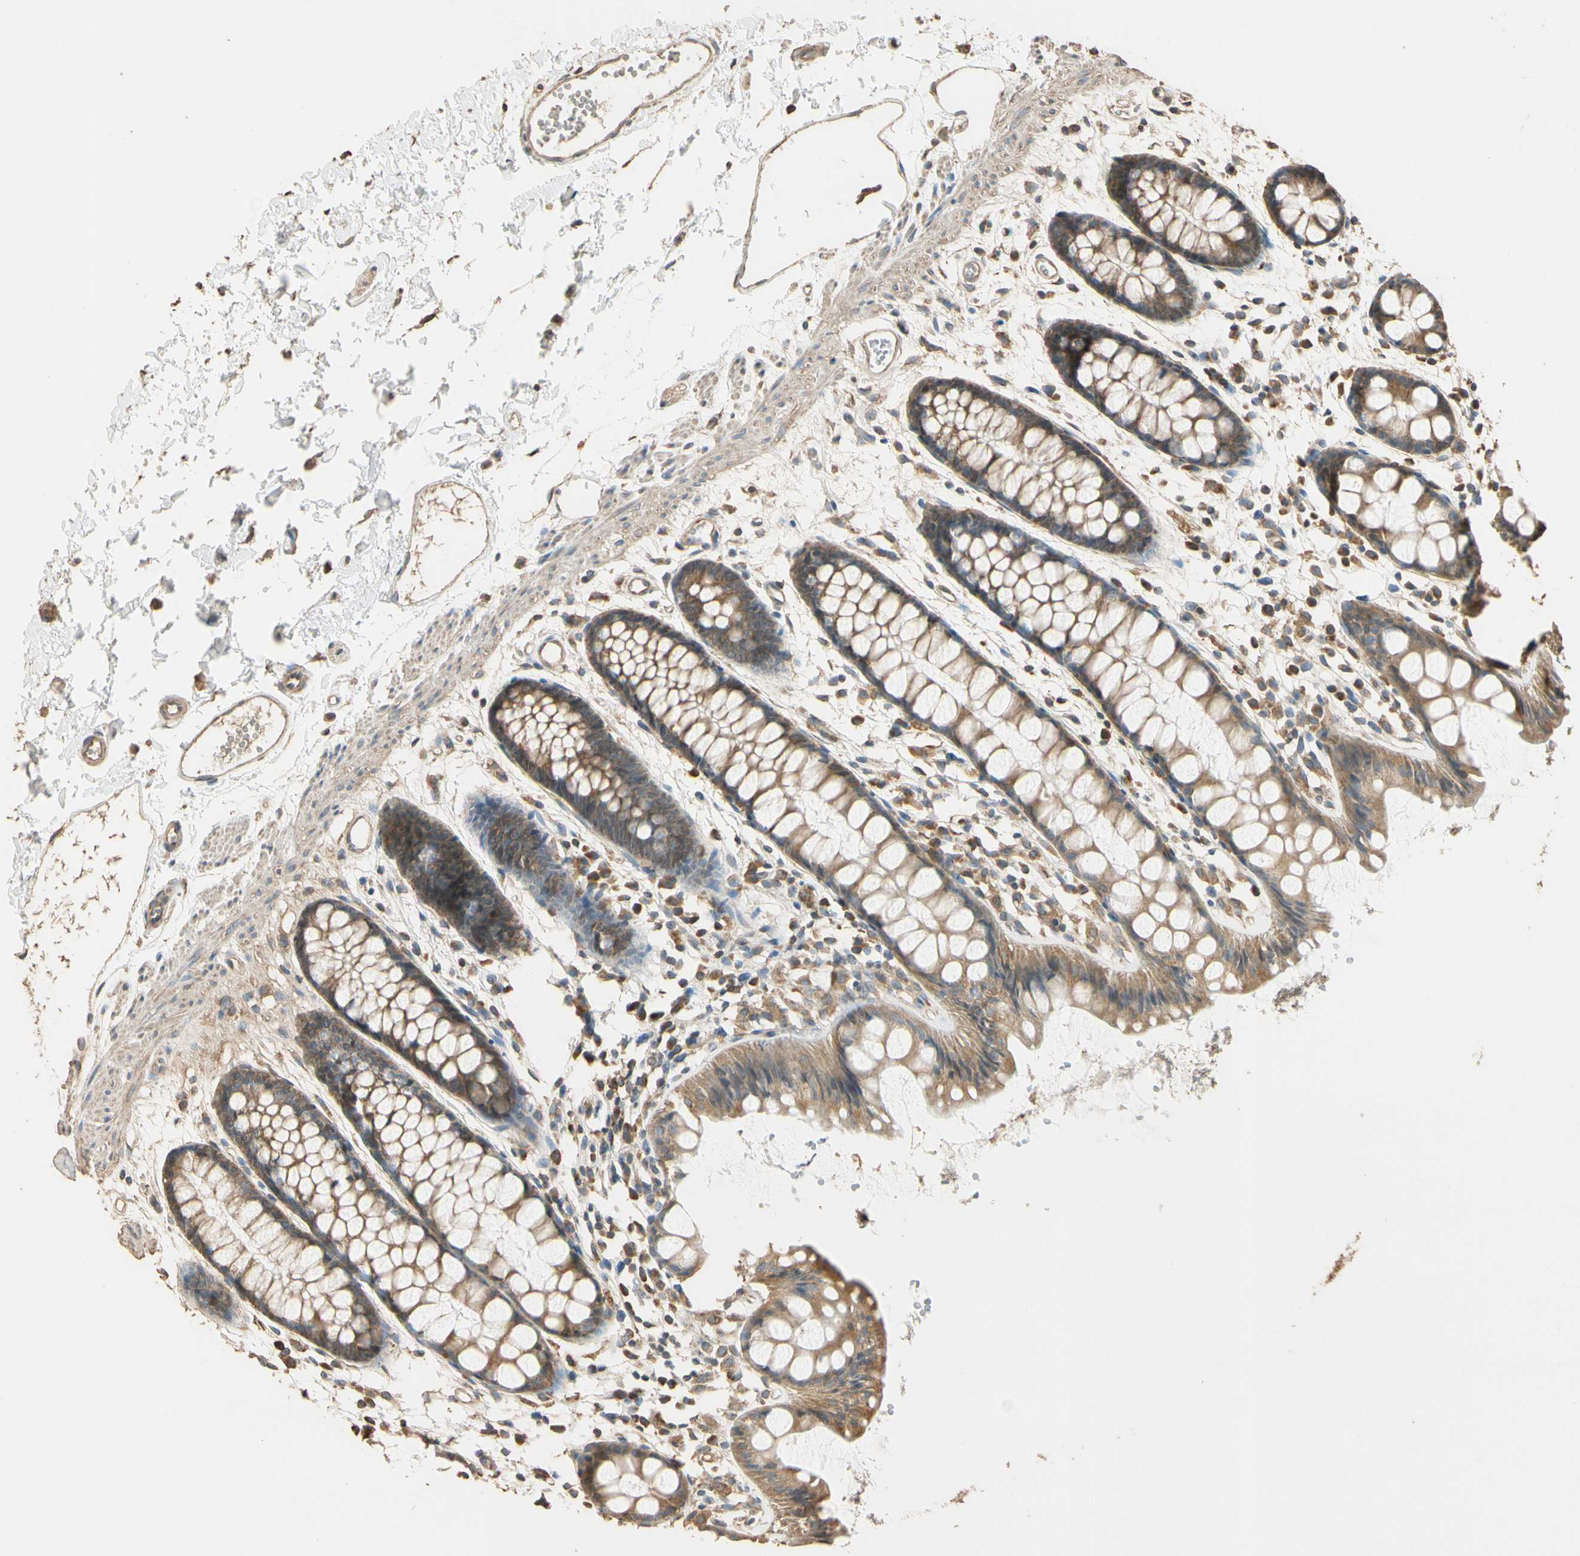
{"staining": {"intensity": "strong", "quantity": ">75%", "location": "cytoplasmic/membranous"}, "tissue": "rectum", "cell_type": "Glandular cells", "image_type": "normal", "snomed": [{"axis": "morphology", "description": "Normal tissue, NOS"}, {"axis": "topography", "description": "Rectum"}], "caption": "Protein expression analysis of unremarkable rectum shows strong cytoplasmic/membranous positivity in about >75% of glandular cells.", "gene": "STX18", "patient": {"sex": "female", "age": 66}}